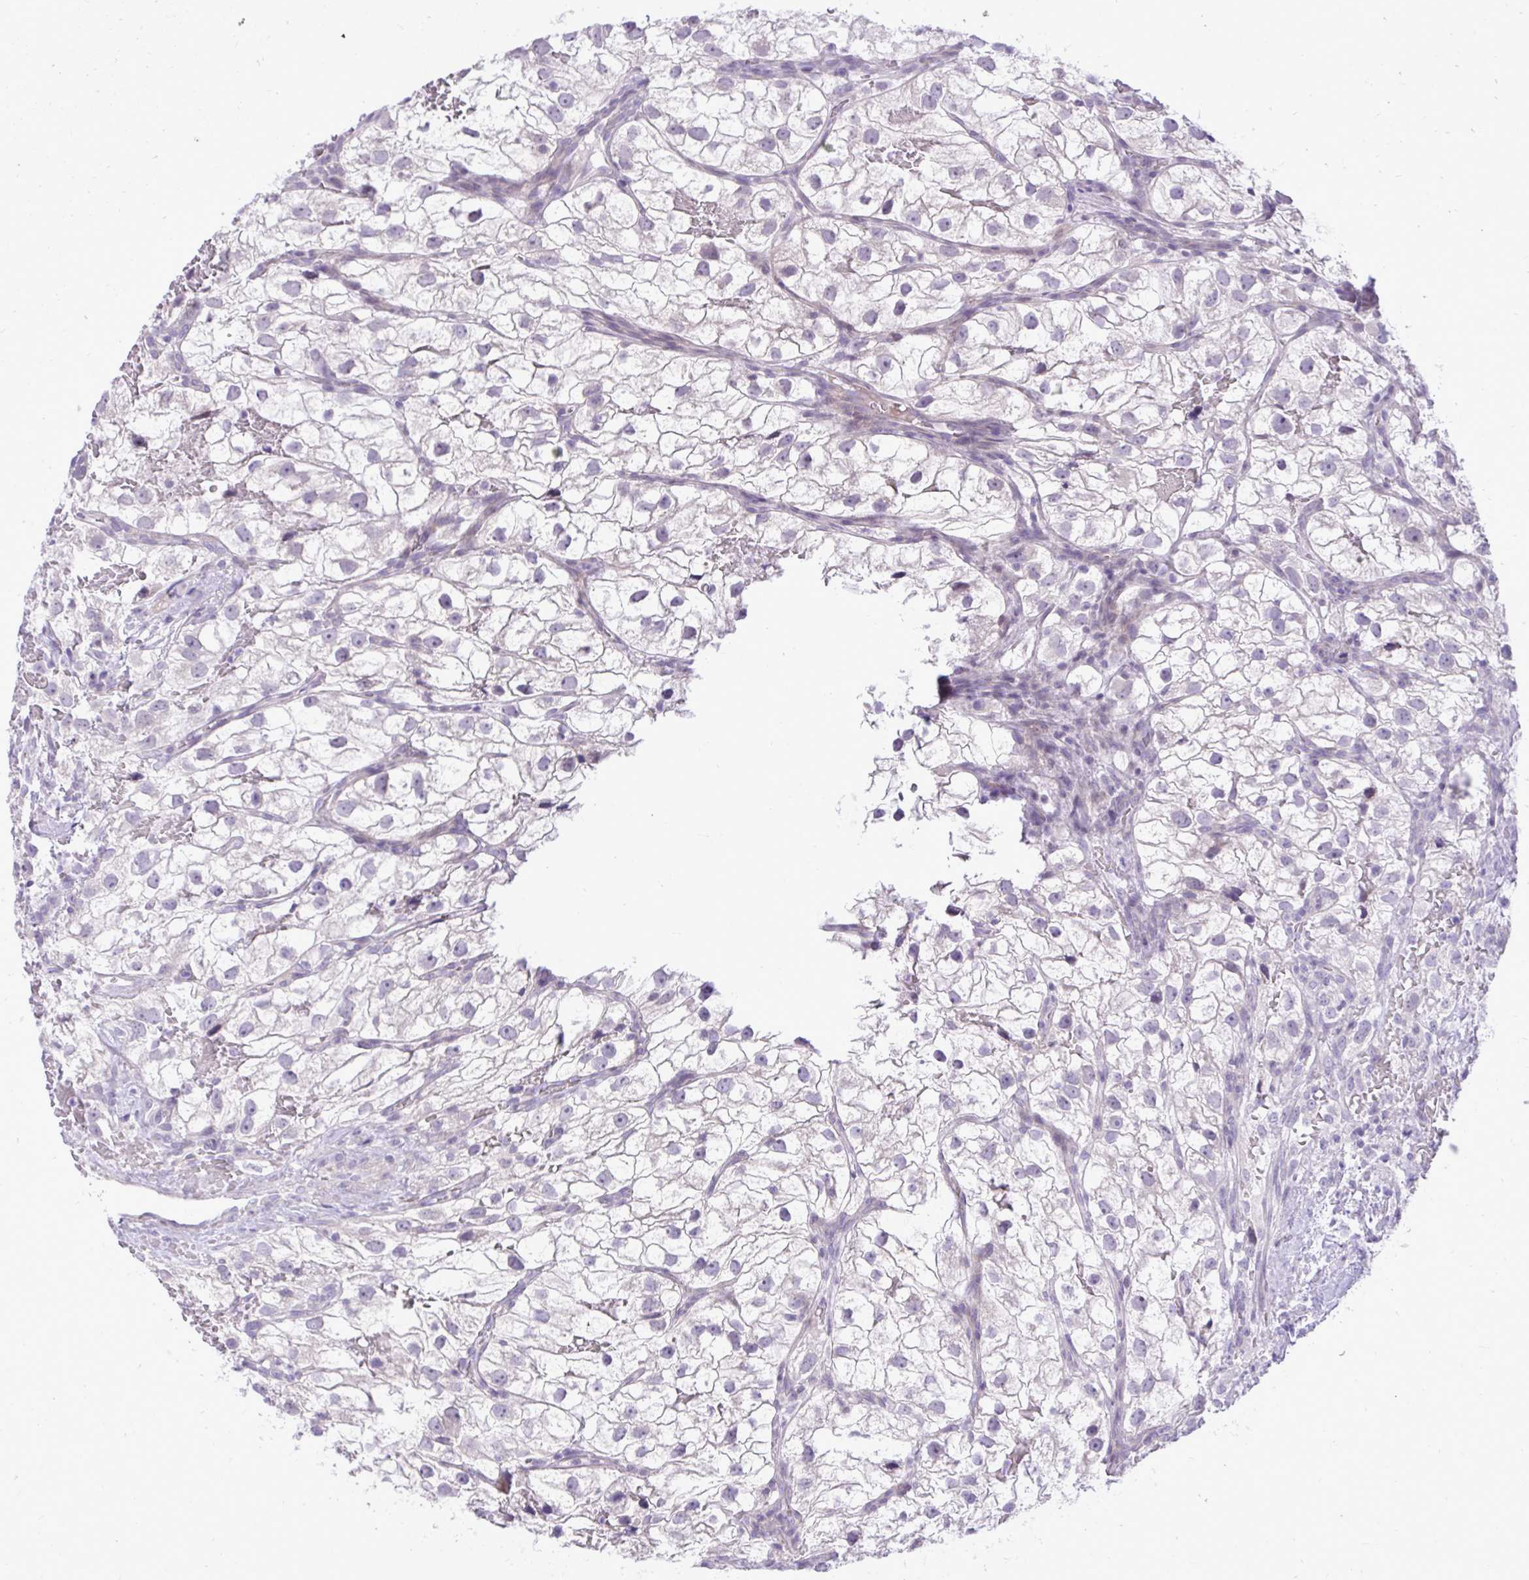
{"staining": {"intensity": "negative", "quantity": "none", "location": "none"}, "tissue": "renal cancer", "cell_type": "Tumor cells", "image_type": "cancer", "snomed": [{"axis": "morphology", "description": "Adenocarcinoma, NOS"}, {"axis": "topography", "description": "Kidney"}], "caption": "The immunohistochemistry (IHC) micrograph has no significant expression in tumor cells of adenocarcinoma (renal) tissue. The staining is performed using DAB brown chromogen with nuclei counter-stained in using hematoxylin.", "gene": "SPAG1", "patient": {"sex": "male", "age": 59}}